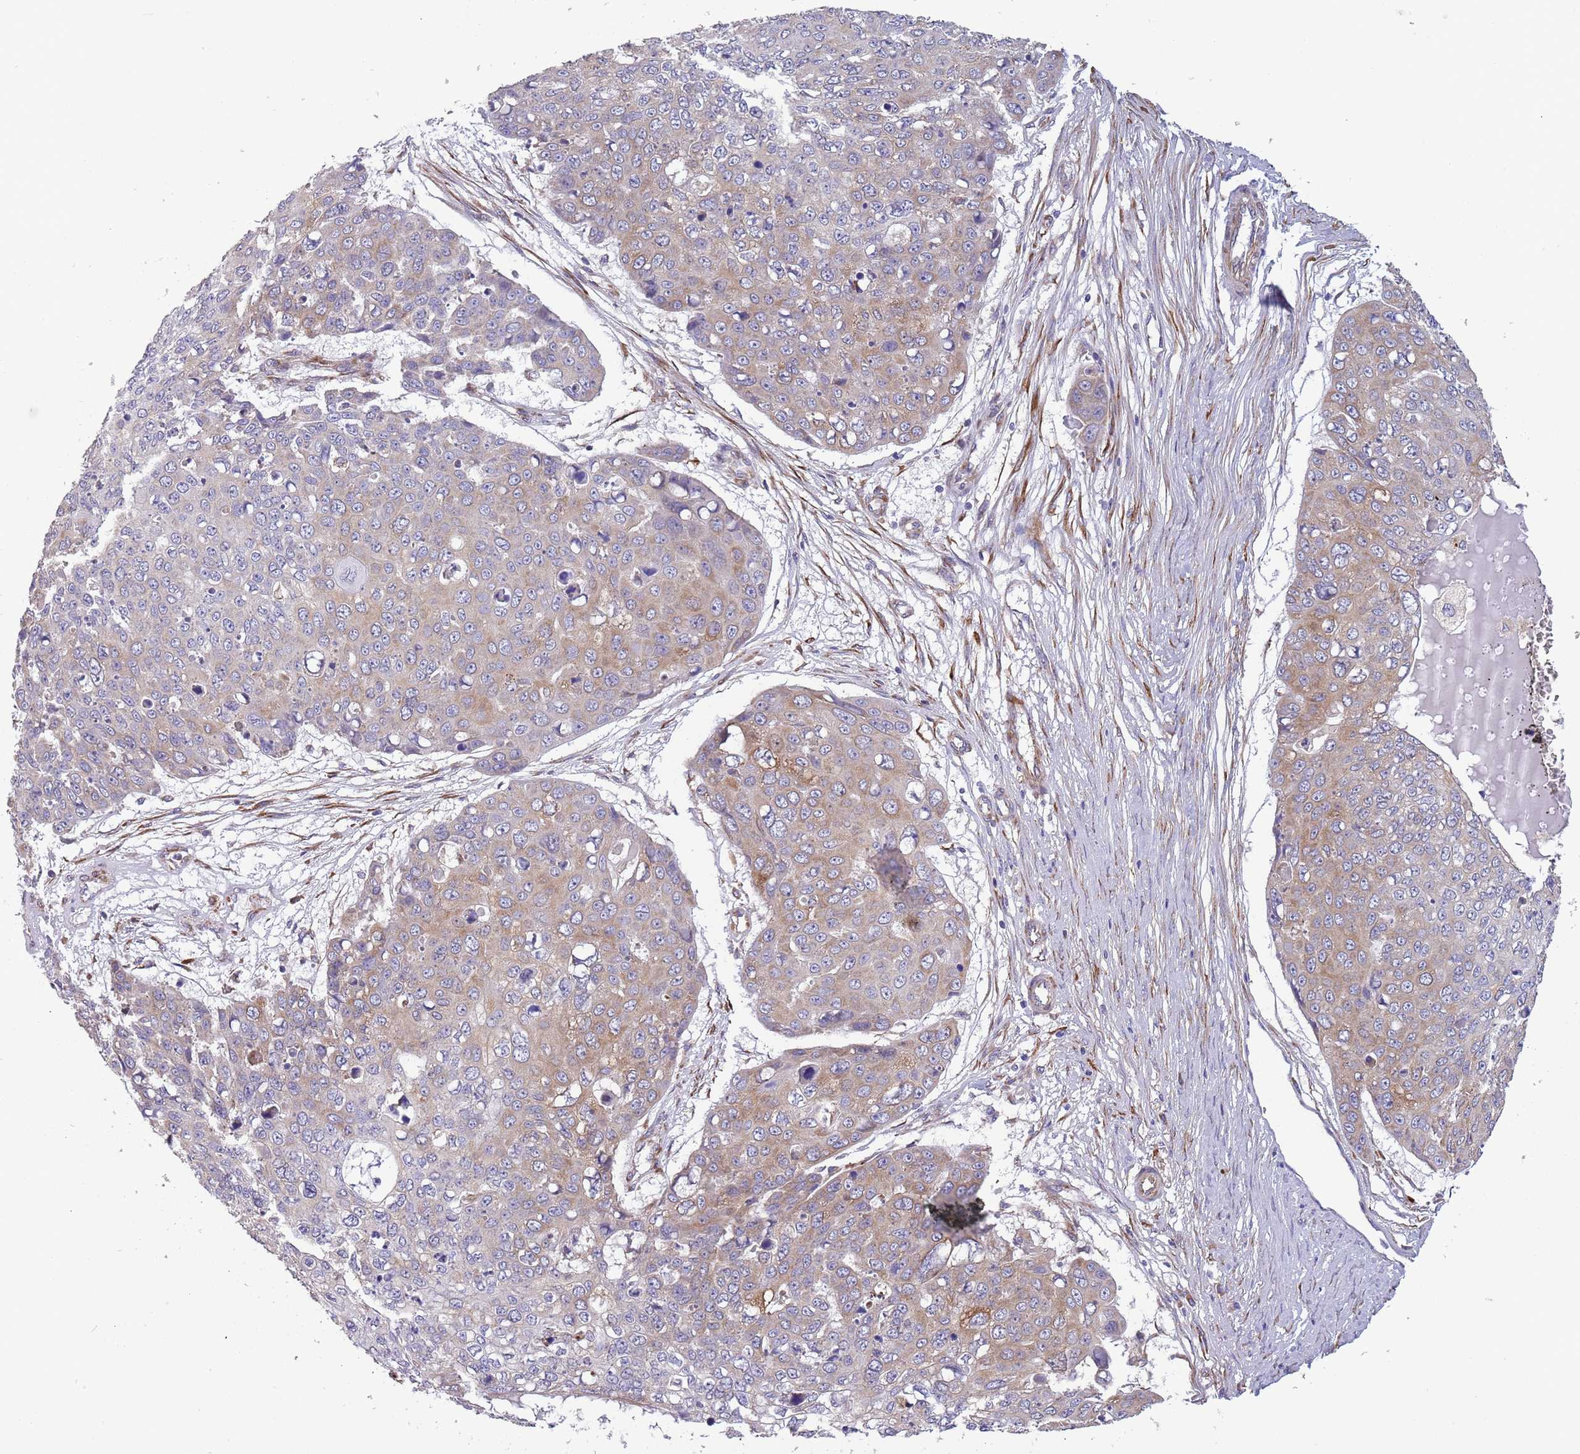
{"staining": {"intensity": "weak", "quantity": "25%-75%", "location": "cytoplasmic/membranous"}, "tissue": "skin cancer", "cell_type": "Tumor cells", "image_type": "cancer", "snomed": [{"axis": "morphology", "description": "Squamous cell carcinoma, NOS"}, {"axis": "topography", "description": "Skin"}], "caption": "Skin cancer stained with immunohistochemistry (IHC) demonstrates weak cytoplasmic/membranous expression in approximately 25%-75% of tumor cells. The protein is shown in brown color, while the nuclei are stained blue.", "gene": "ARMCX6", "patient": {"sex": "male", "age": 71}}